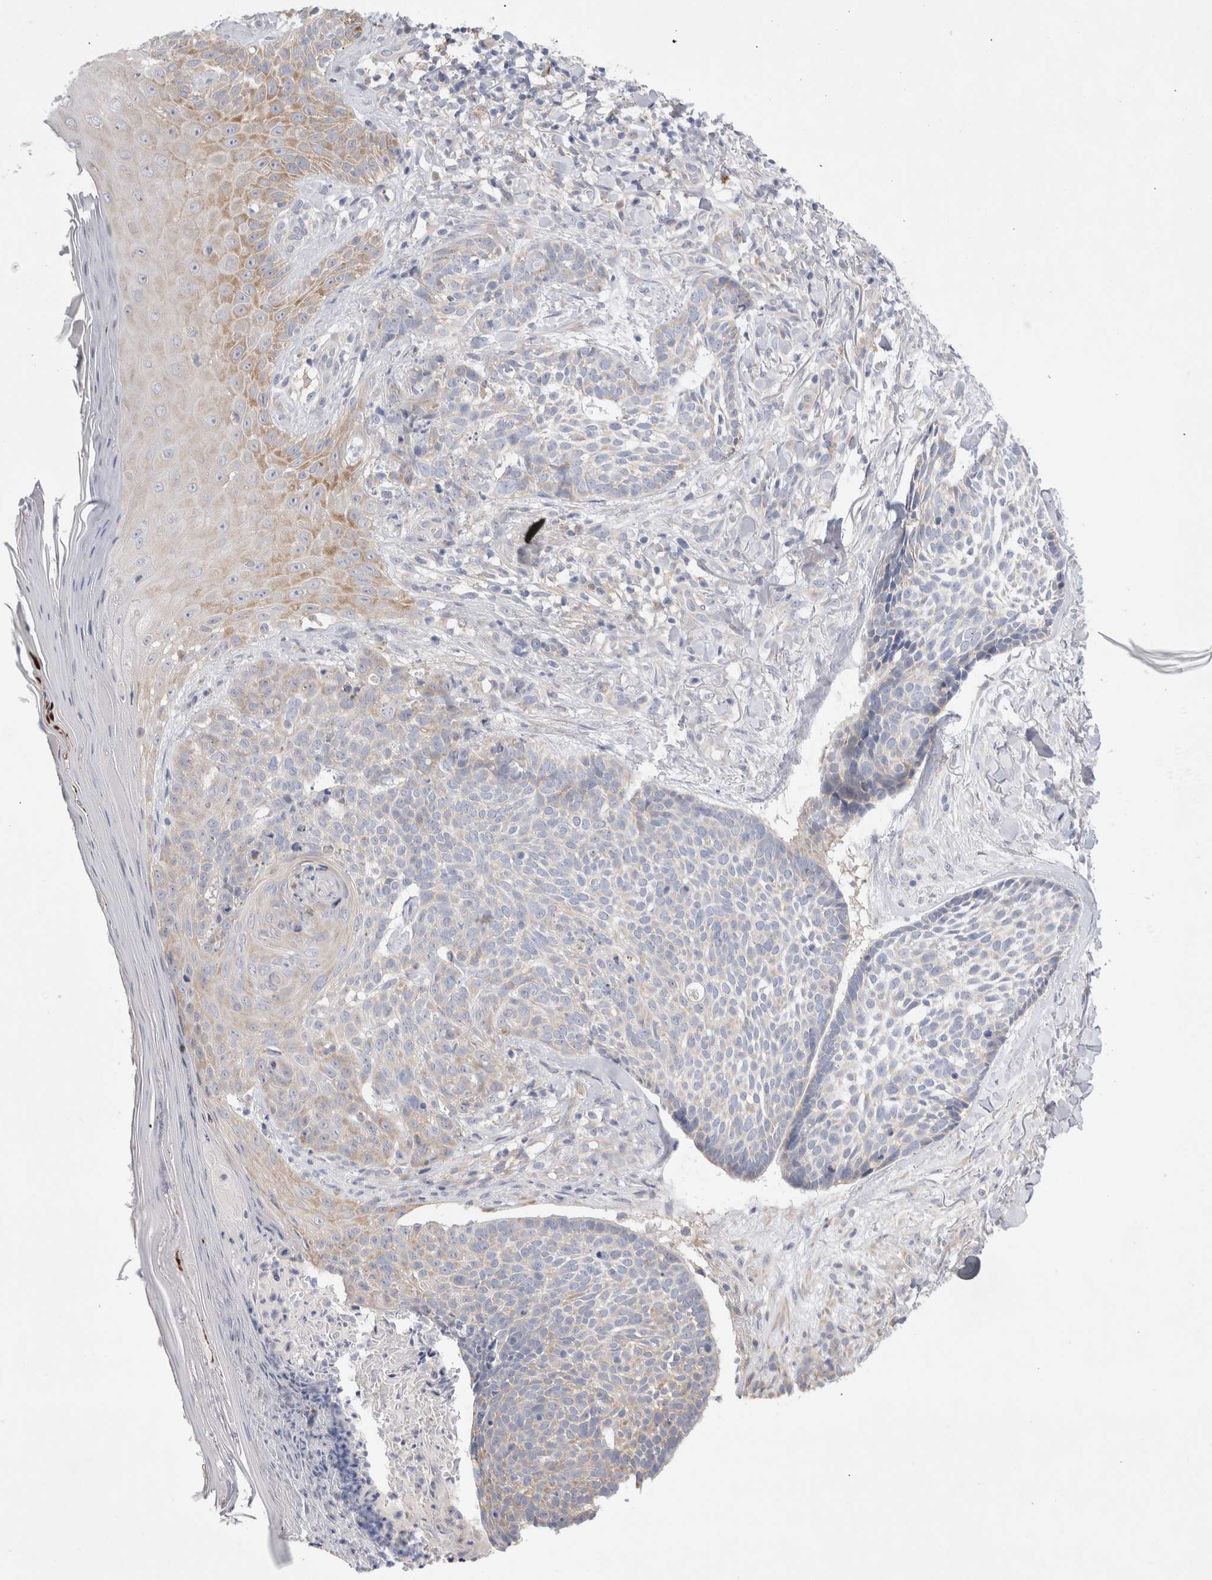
{"staining": {"intensity": "weak", "quantity": "<25%", "location": "cytoplasmic/membranous"}, "tissue": "skin cancer", "cell_type": "Tumor cells", "image_type": "cancer", "snomed": [{"axis": "morphology", "description": "Normal tissue, NOS"}, {"axis": "morphology", "description": "Basal cell carcinoma"}, {"axis": "topography", "description": "Skin"}], "caption": "This is an immunohistochemistry (IHC) image of skin cancer. There is no expression in tumor cells.", "gene": "RBM12B", "patient": {"sex": "male", "age": 67}}